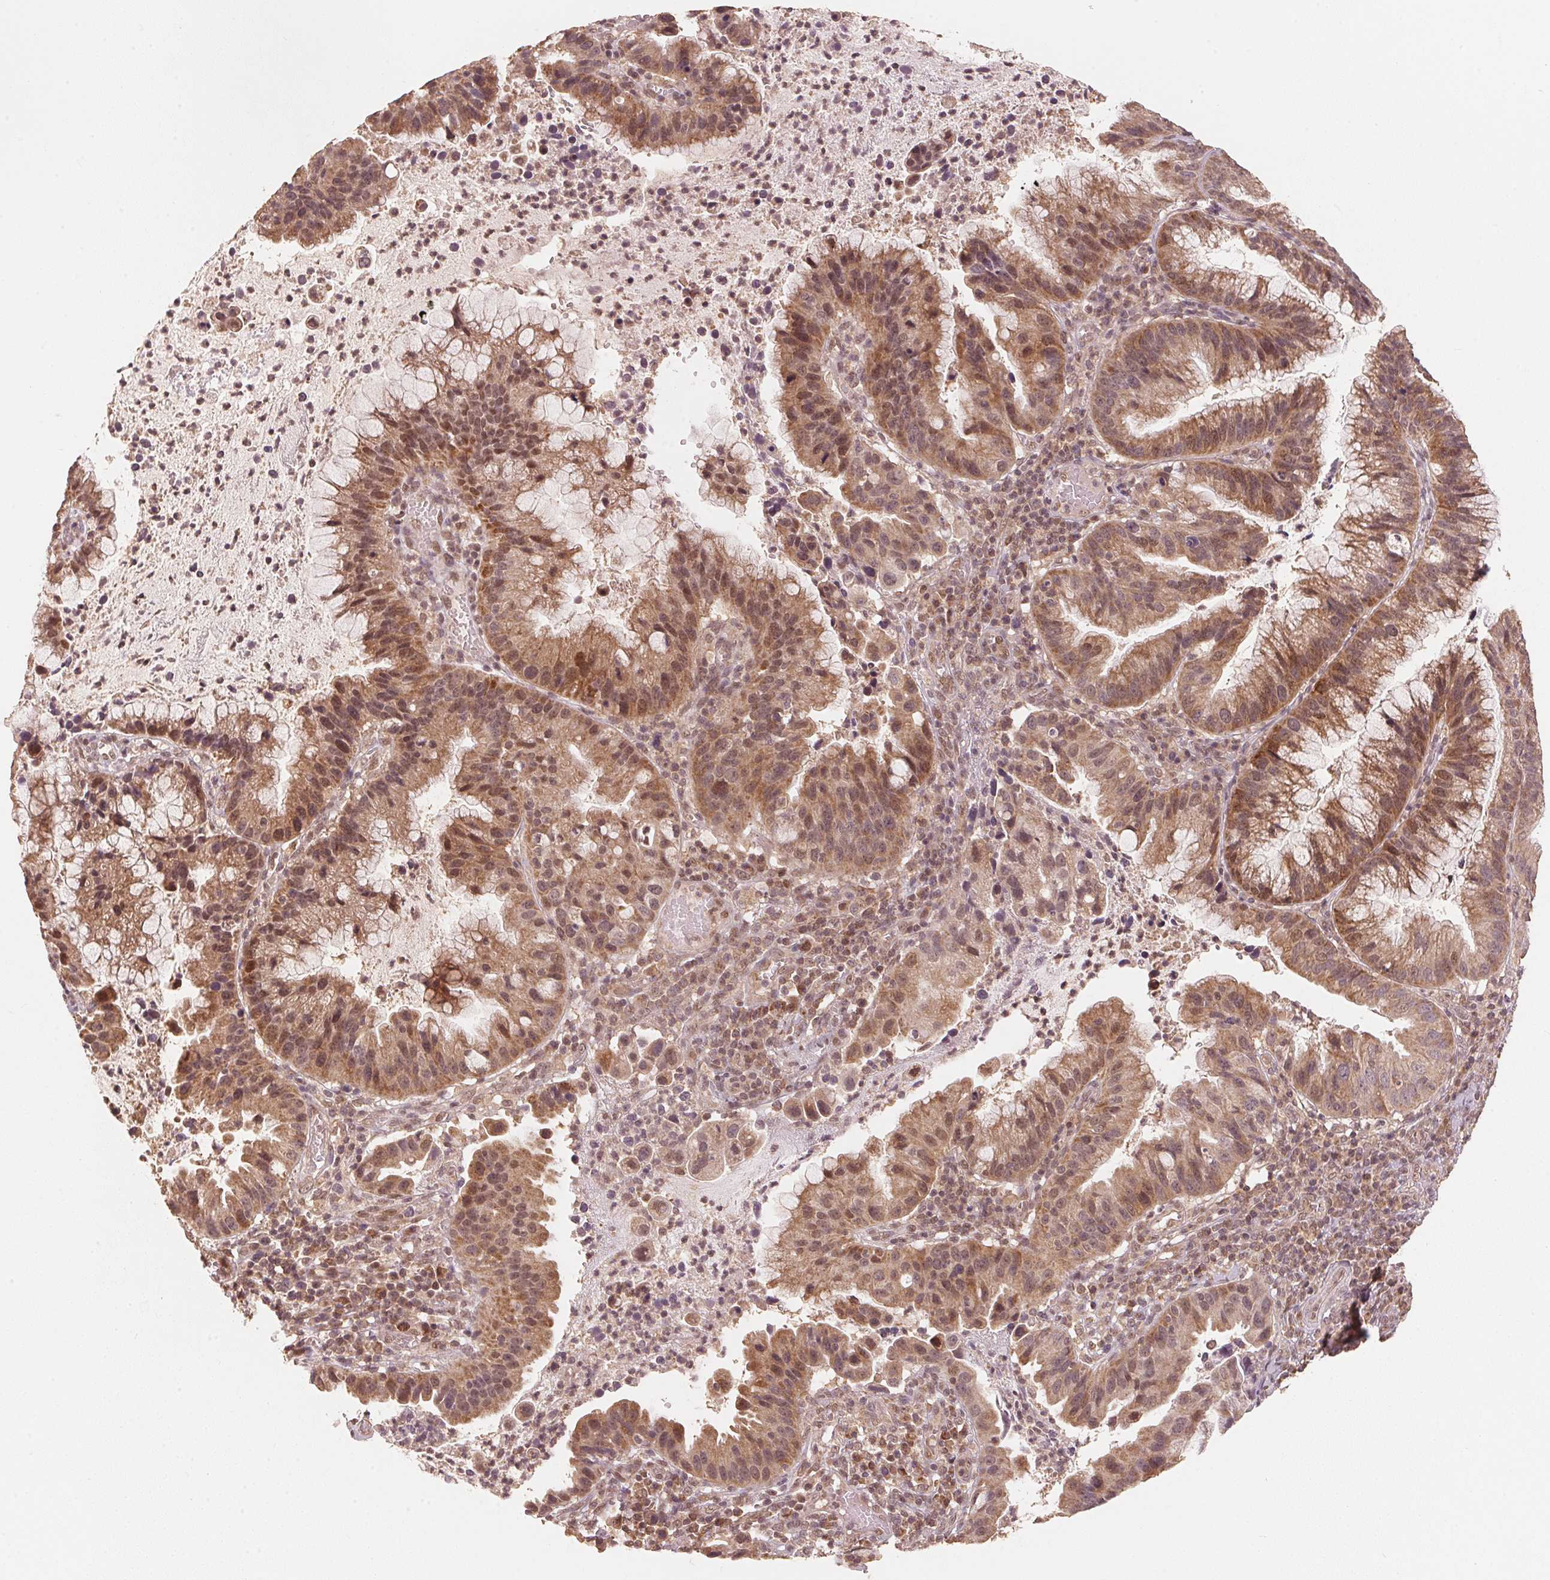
{"staining": {"intensity": "moderate", "quantity": ">75%", "location": "cytoplasmic/membranous,nuclear"}, "tissue": "cervical cancer", "cell_type": "Tumor cells", "image_type": "cancer", "snomed": [{"axis": "morphology", "description": "Adenocarcinoma, NOS"}, {"axis": "topography", "description": "Cervix"}], "caption": "Immunohistochemical staining of human cervical adenocarcinoma demonstrates medium levels of moderate cytoplasmic/membranous and nuclear protein expression in approximately >75% of tumor cells. Ihc stains the protein in brown and the nuclei are stained blue.", "gene": "C2orf73", "patient": {"sex": "female", "age": 34}}